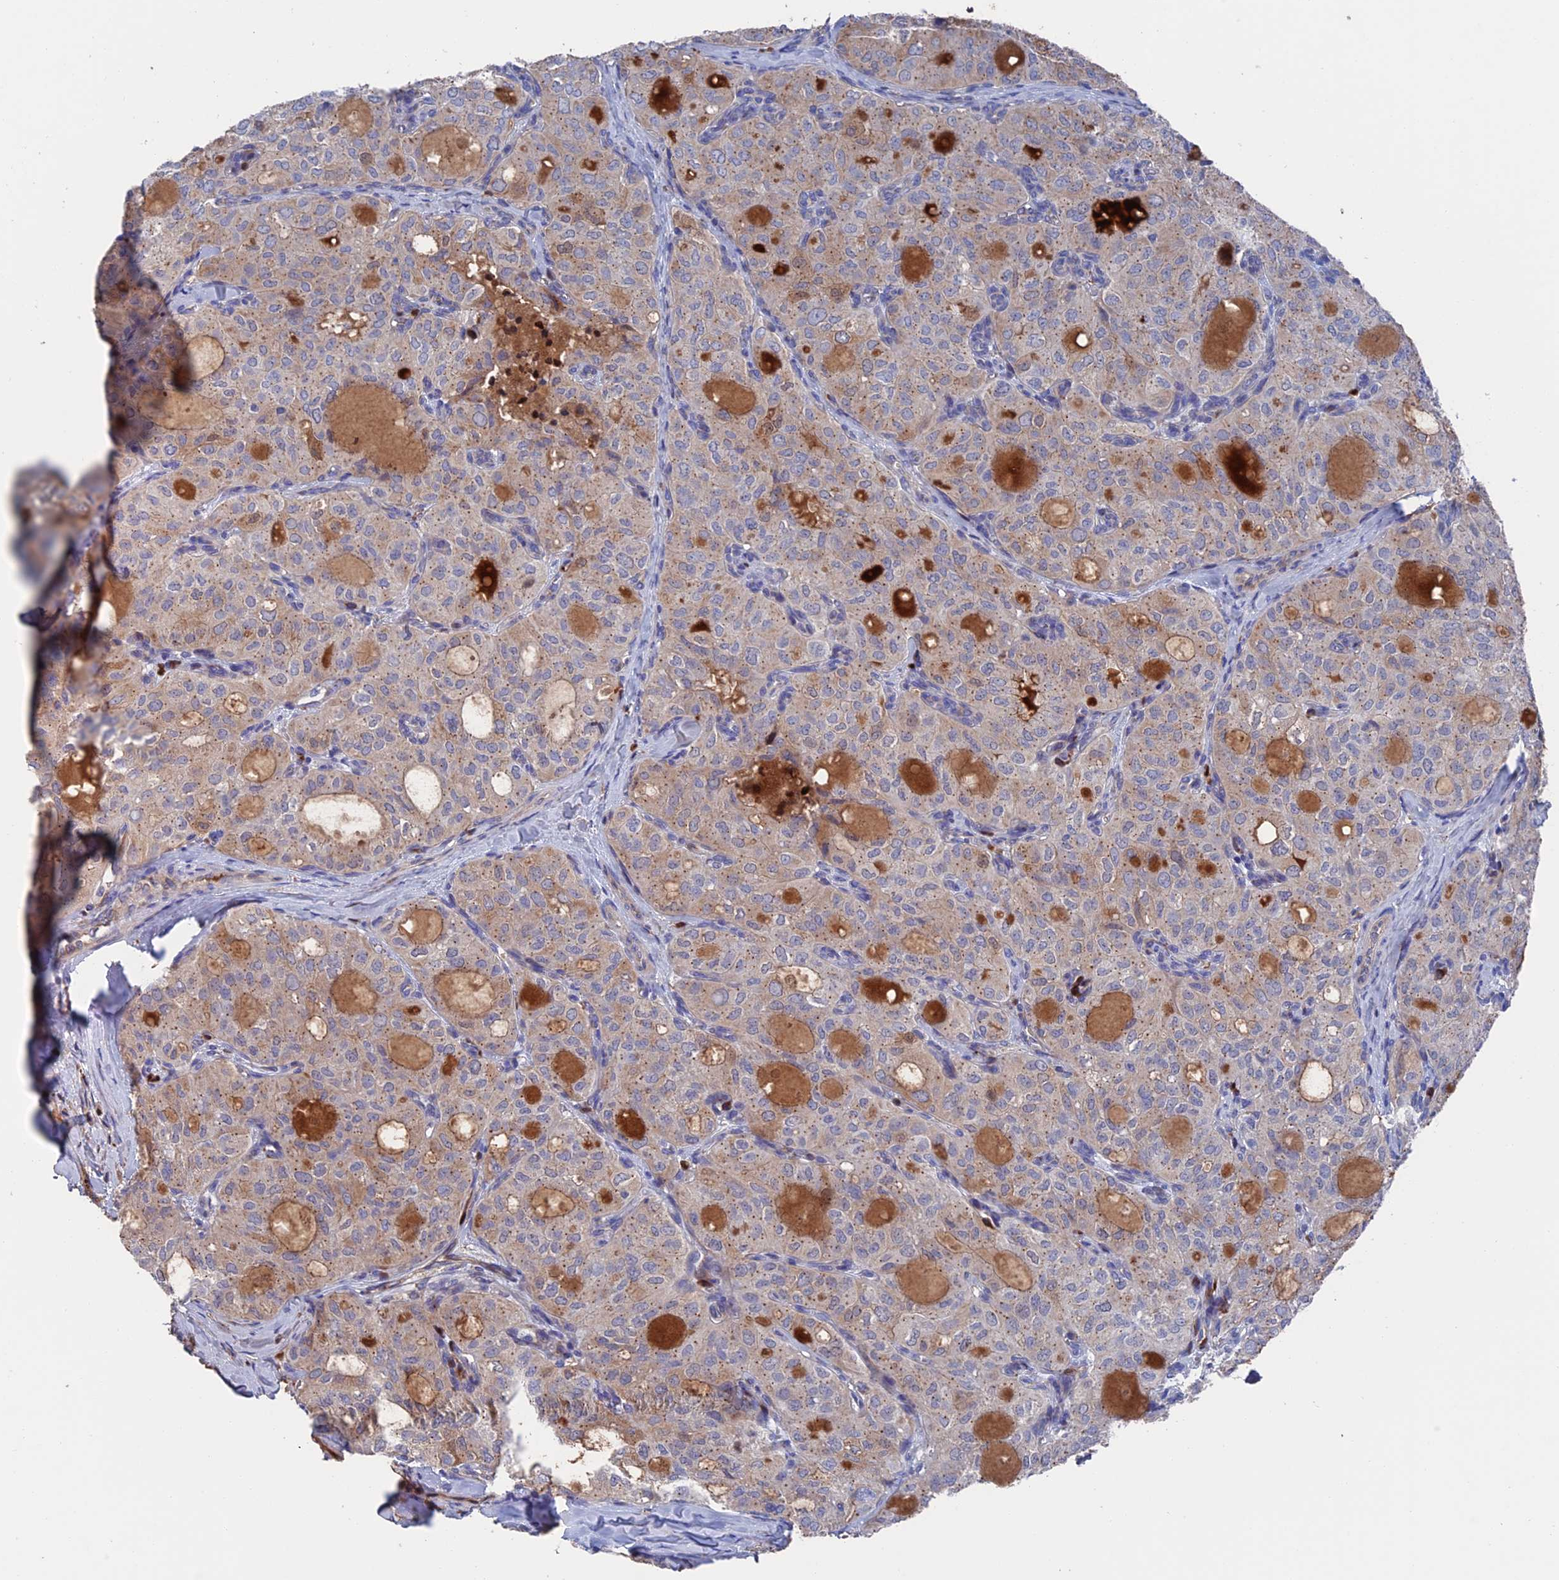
{"staining": {"intensity": "weak", "quantity": ">75%", "location": "cytoplasmic/membranous"}, "tissue": "thyroid cancer", "cell_type": "Tumor cells", "image_type": "cancer", "snomed": [{"axis": "morphology", "description": "Follicular adenoma carcinoma, NOS"}, {"axis": "topography", "description": "Thyroid gland"}], "caption": "Immunohistochemical staining of thyroid cancer (follicular adenoma carcinoma) displays low levels of weak cytoplasmic/membranous protein expression in approximately >75% of tumor cells.", "gene": "HPF1", "patient": {"sex": "male", "age": 75}}